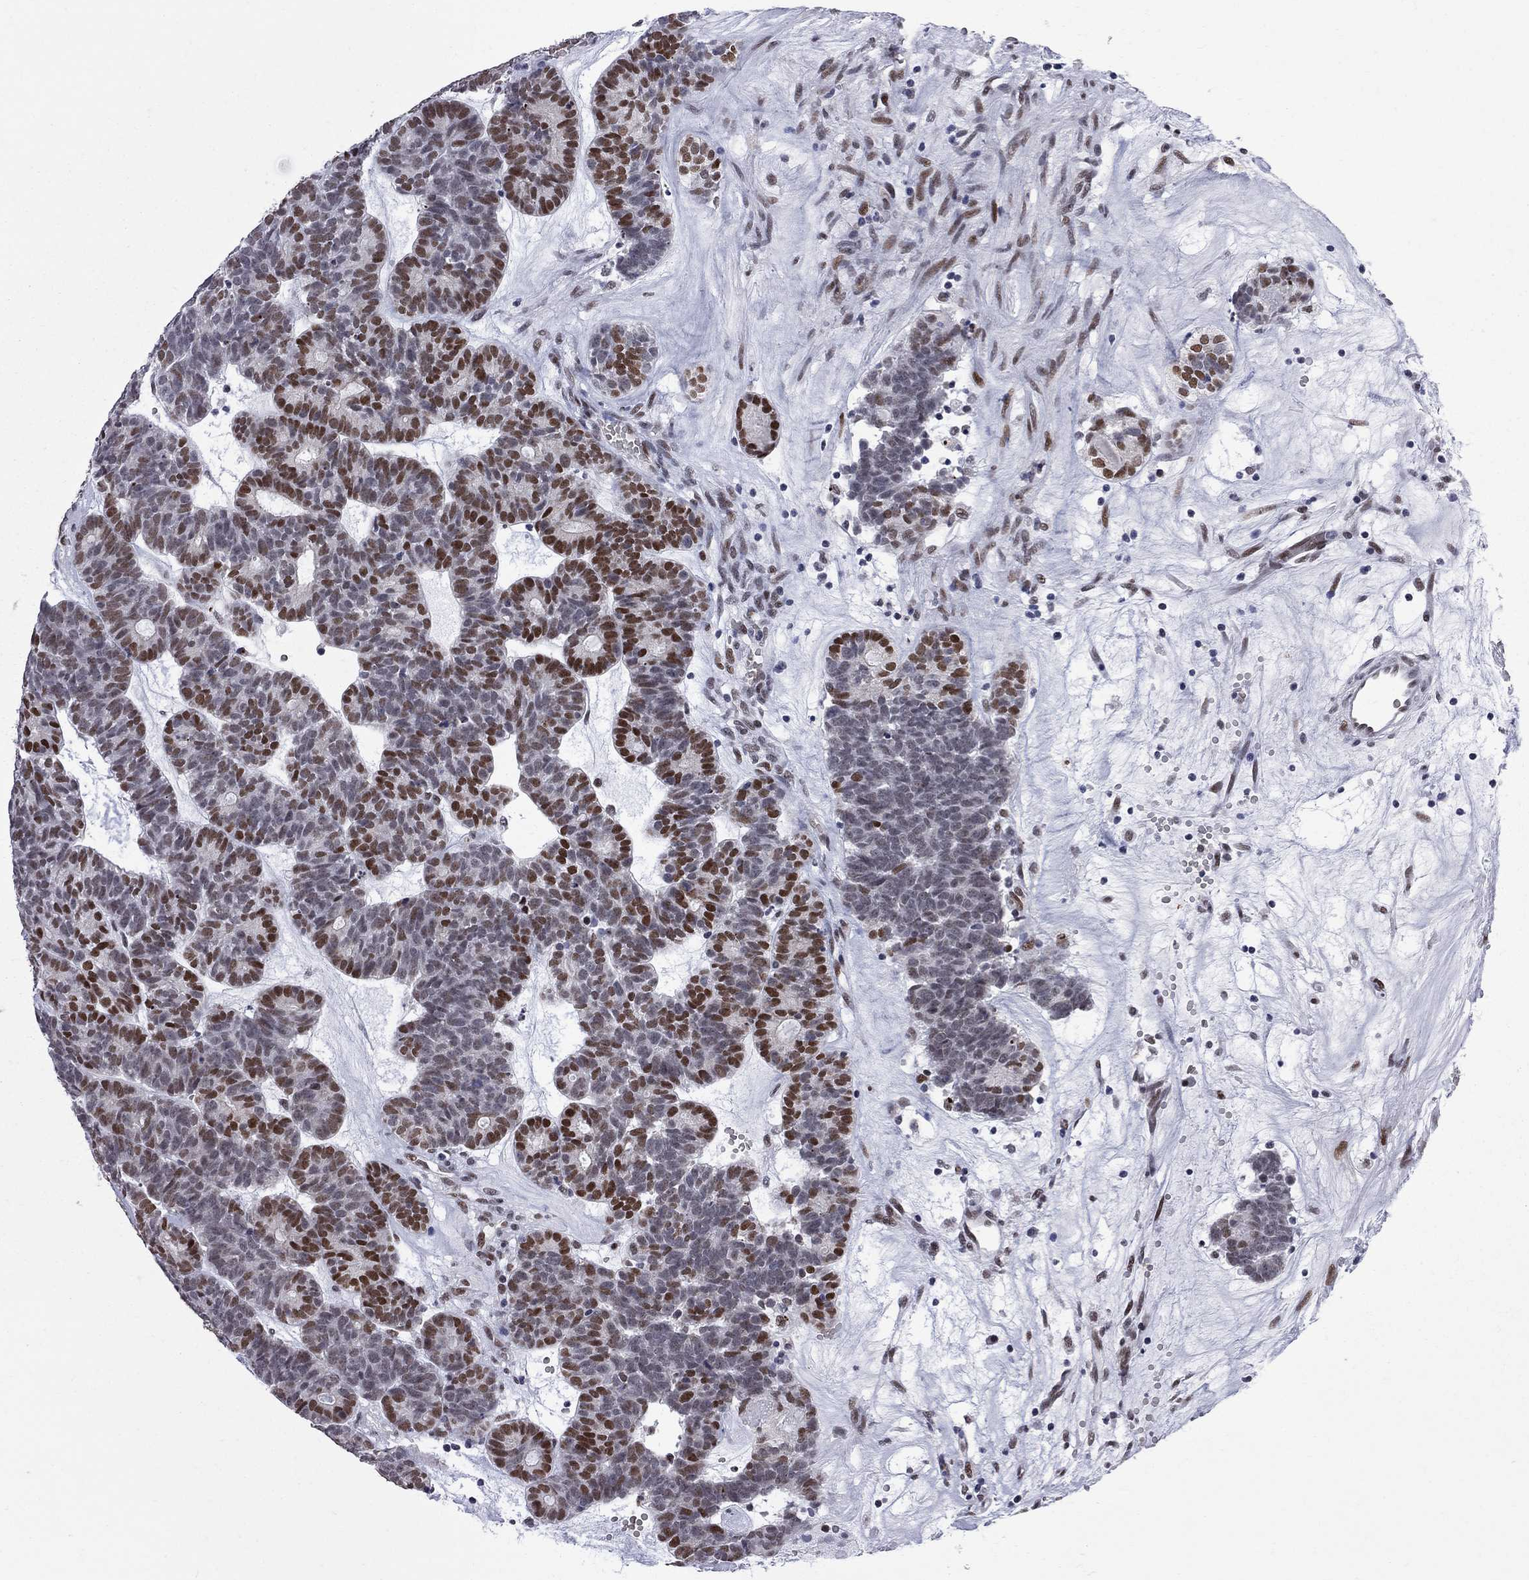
{"staining": {"intensity": "strong", "quantity": "<25%", "location": "nuclear"}, "tissue": "head and neck cancer", "cell_type": "Tumor cells", "image_type": "cancer", "snomed": [{"axis": "morphology", "description": "Adenocarcinoma, NOS"}, {"axis": "topography", "description": "Head-Neck"}], "caption": "IHC of head and neck adenocarcinoma reveals medium levels of strong nuclear staining in approximately <25% of tumor cells.", "gene": "ZBTB47", "patient": {"sex": "female", "age": 81}}